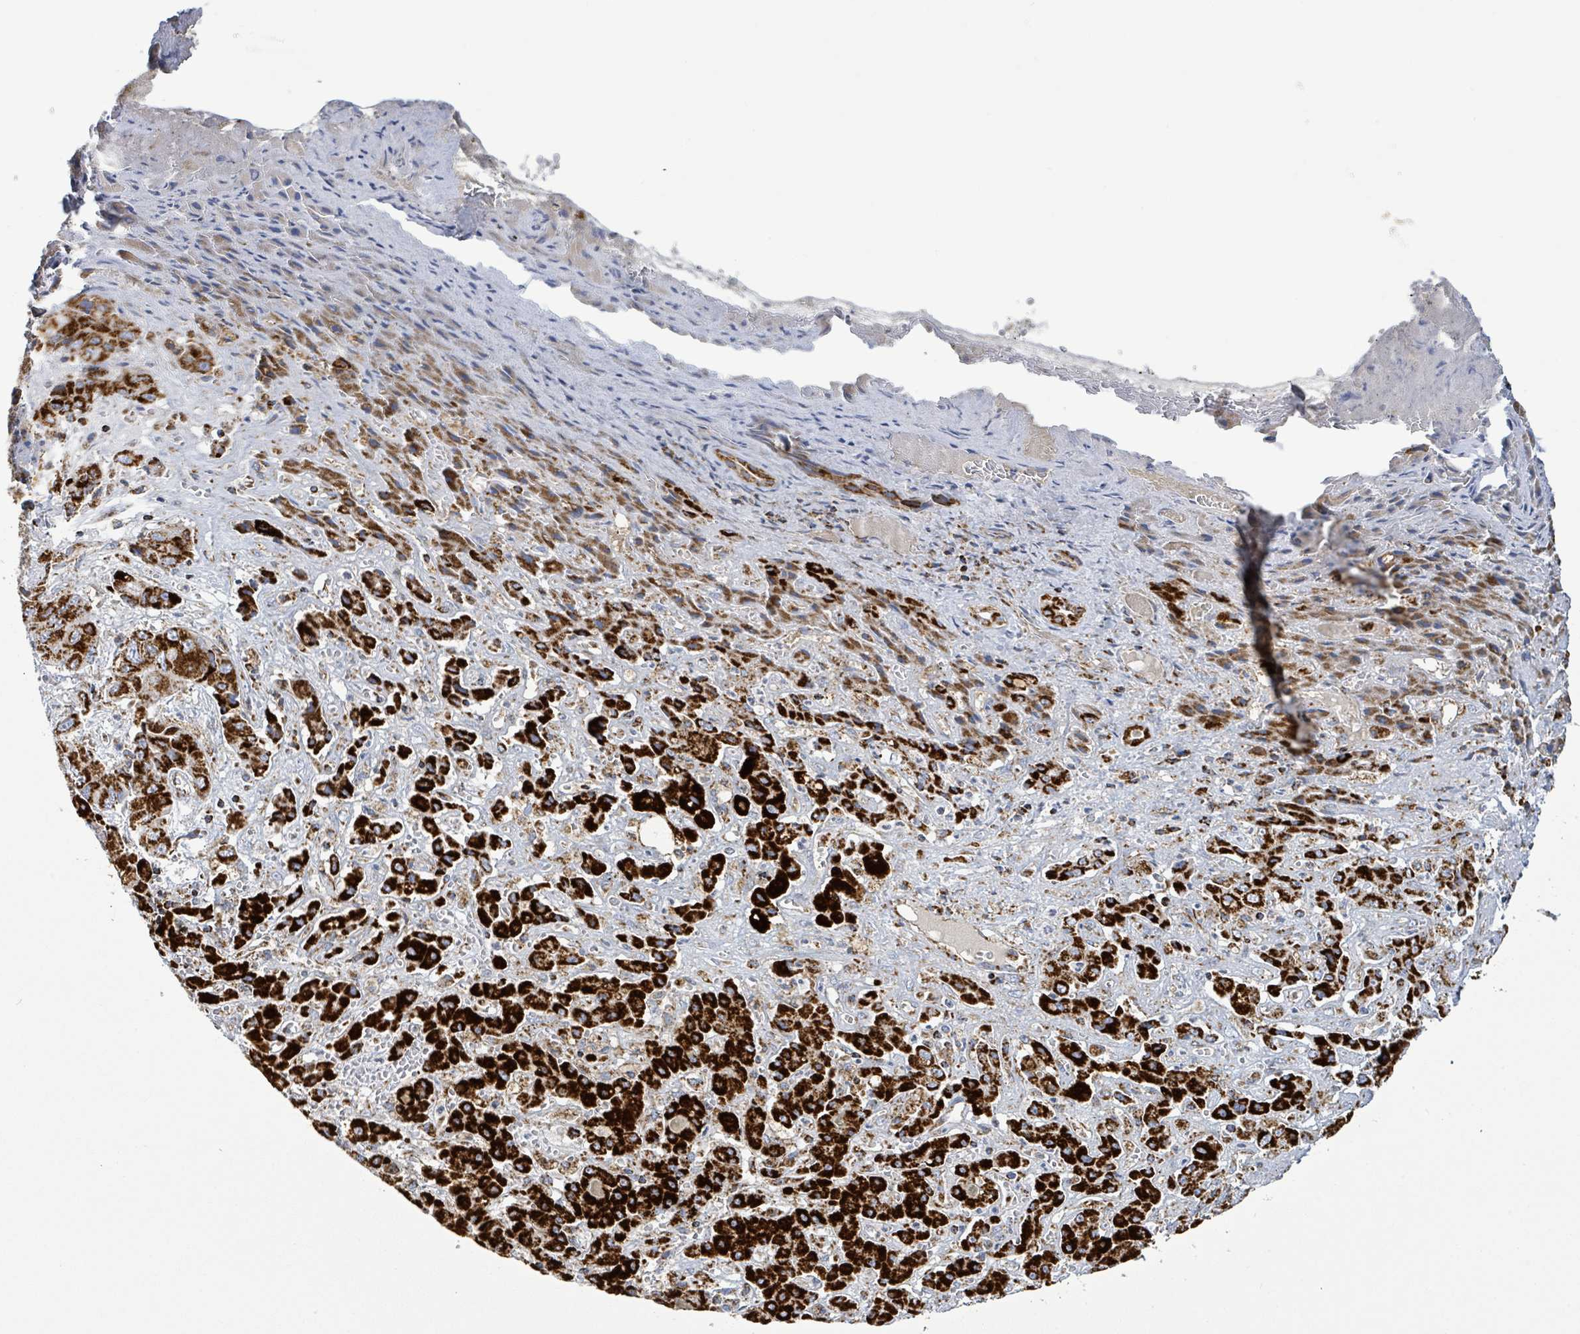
{"staining": {"intensity": "strong", "quantity": ">75%", "location": "cytoplasmic/membranous"}, "tissue": "liver cancer", "cell_type": "Tumor cells", "image_type": "cancer", "snomed": [{"axis": "morphology", "description": "Cholangiocarcinoma"}, {"axis": "topography", "description": "Liver"}], "caption": "A histopathology image showing strong cytoplasmic/membranous positivity in about >75% of tumor cells in liver cancer, as visualized by brown immunohistochemical staining.", "gene": "SUCLG2", "patient": {"sex": "male", "age": 67}}